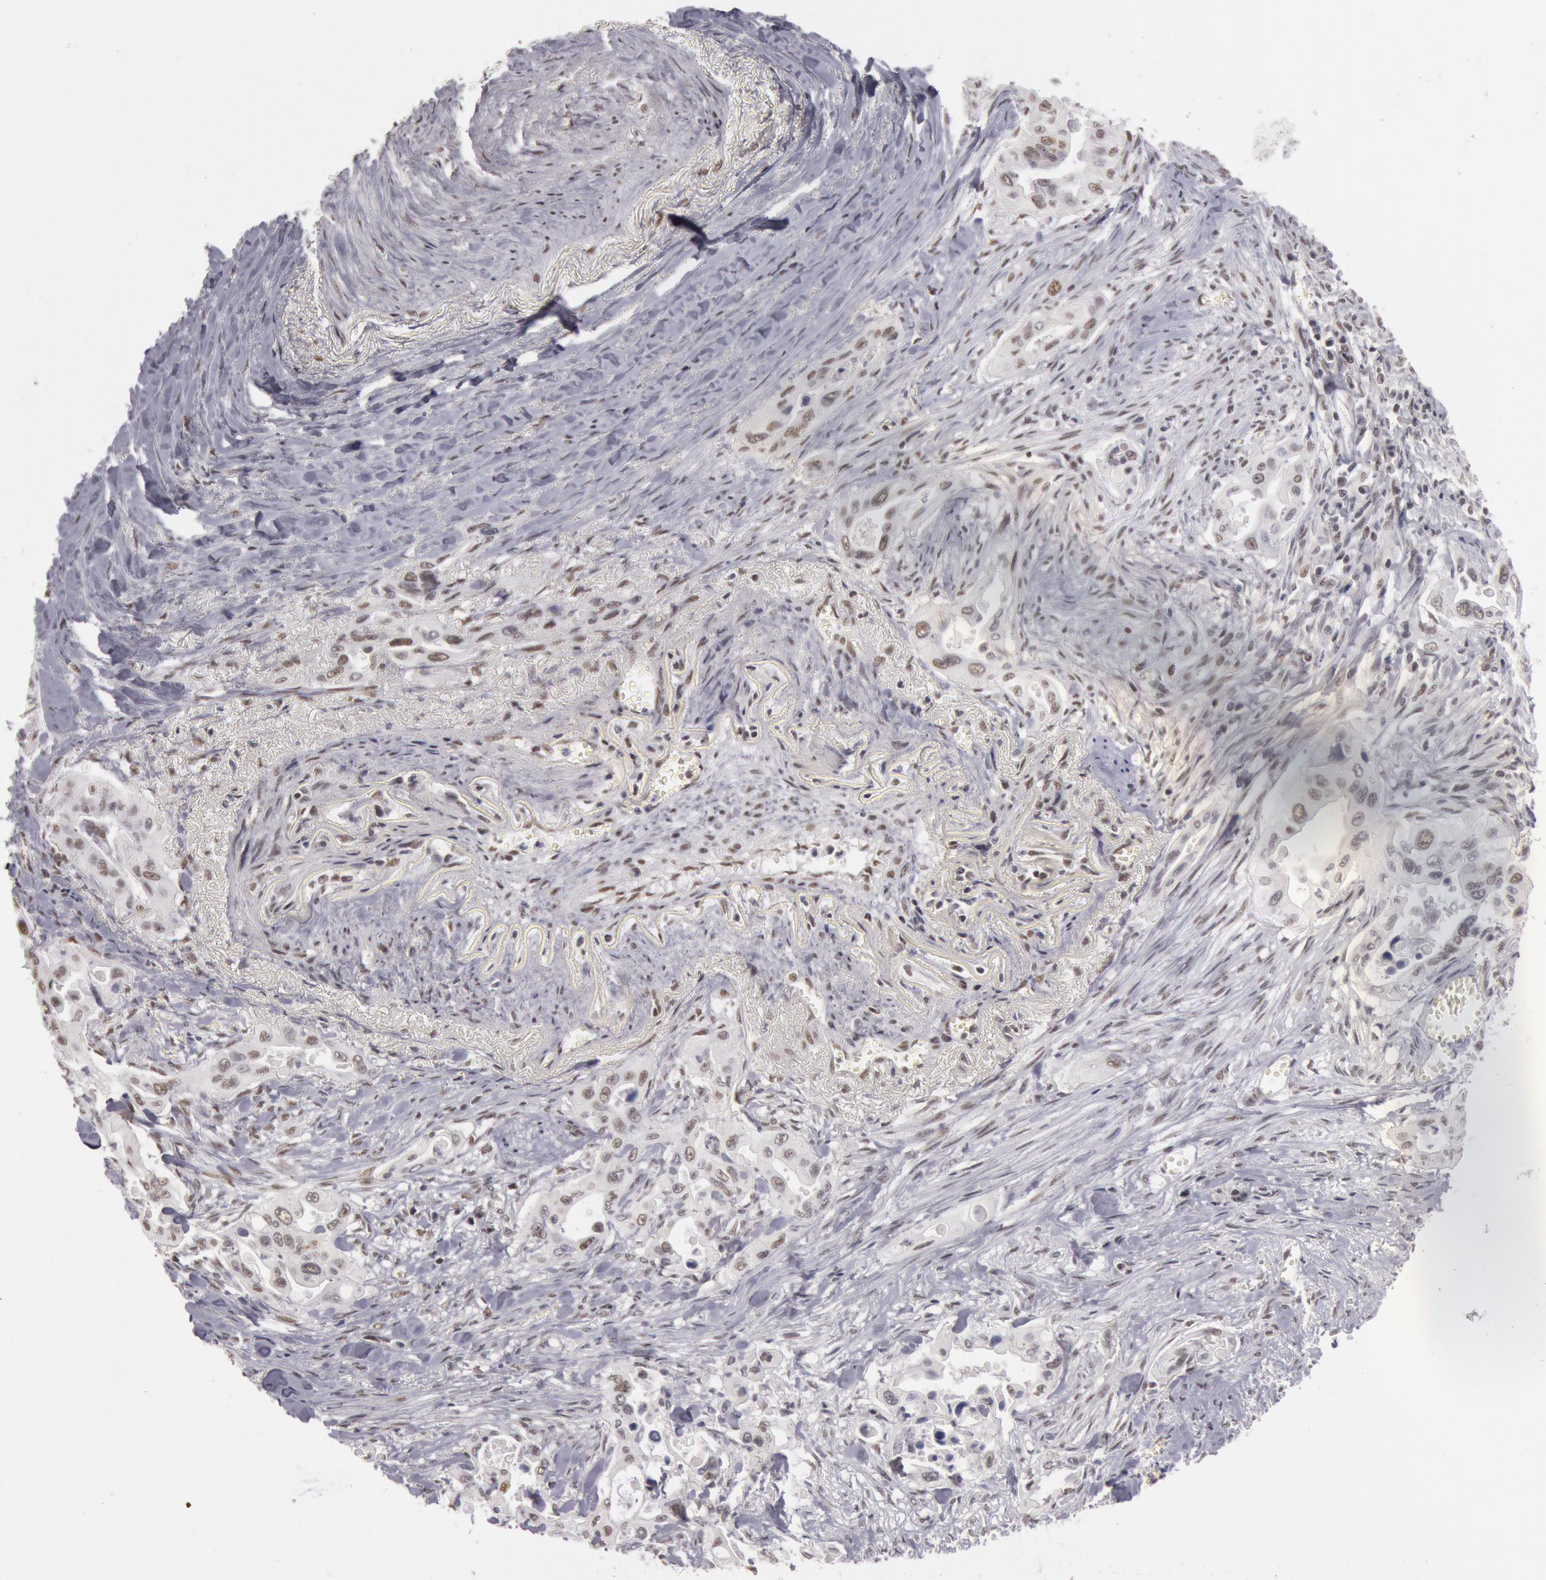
{"staining": {"intensity": "moderate", "quantity": "25%-75%", "location": "nuclear"}, "tissue": "pancreatic cancer", "cell_type": "Tumor cells", "image_type": "cancer", "snomed": [{"axis": "morphology", "description": "Adenocarcinoma, NOS"}, {"axis": "topography", "description": "Pancreas"}], "caption": "Immunohistochemistry (IHC) micrograph of human adenocarcinoma (pancreatic) stained for a protein (brown), which reveals medium levels of moderate nuclear expression in about 25%-75% of tumor cells.", "gene": "ESS2", "patient": {"sex": "male", "age": 77}}